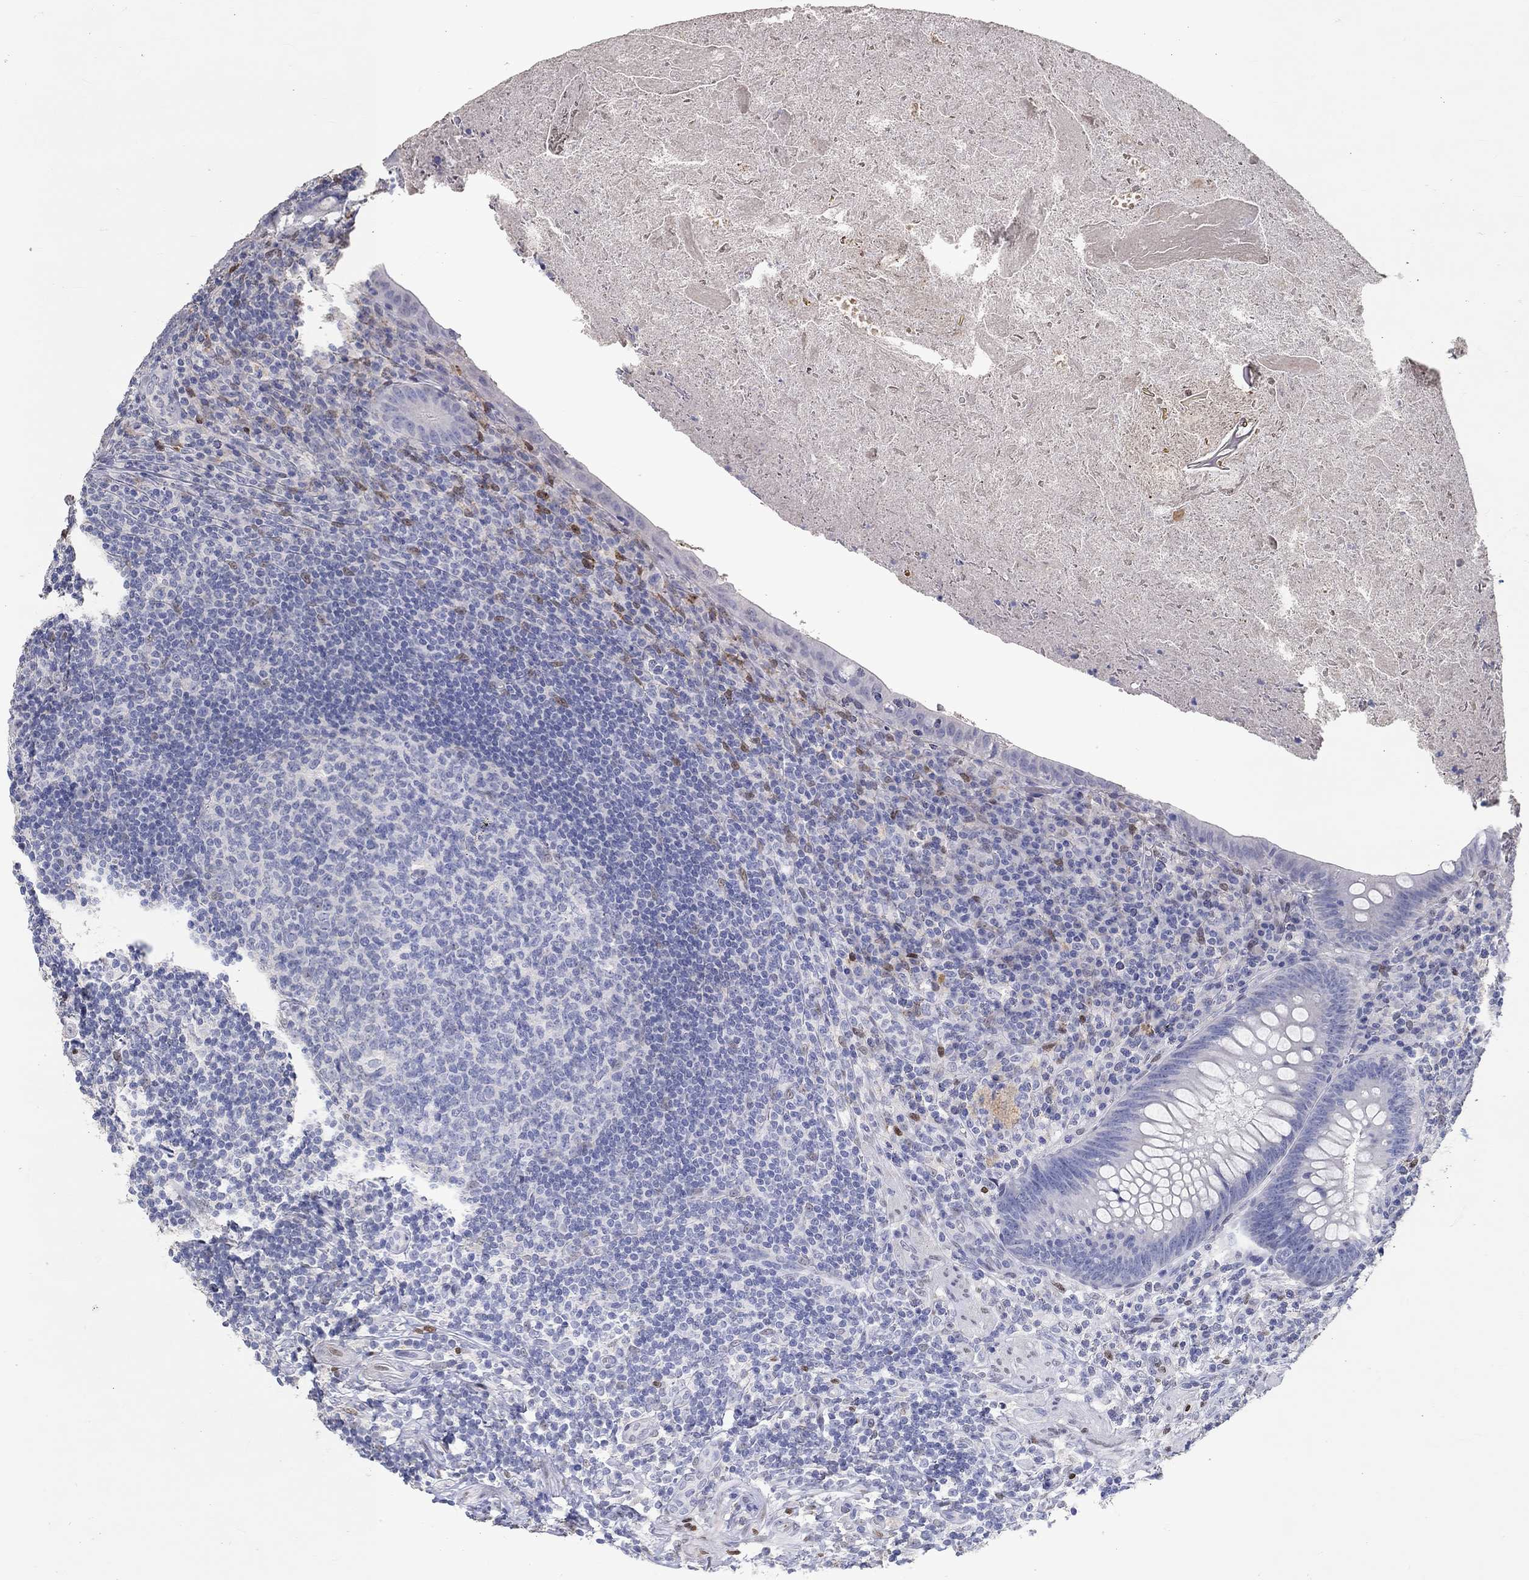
{"staining": {"intensity": "negative", "quantity": "none", "location": "none"}, "tissue": "appendix", "cell_type": "Glandular cells", "image_type": "normal", "snomed": [{"axis": "morphology", "description": "Normal tissue, NOS"}, {"axis": "topography", "description": "Appendix"}], "caption": "An immunohistochemistry (IHC) micrograph of benign appendix is shown. There is no staining in glandular cells of appendix.", "gene": "FGF2", "patient": {"sex": "male", "age": 47}}